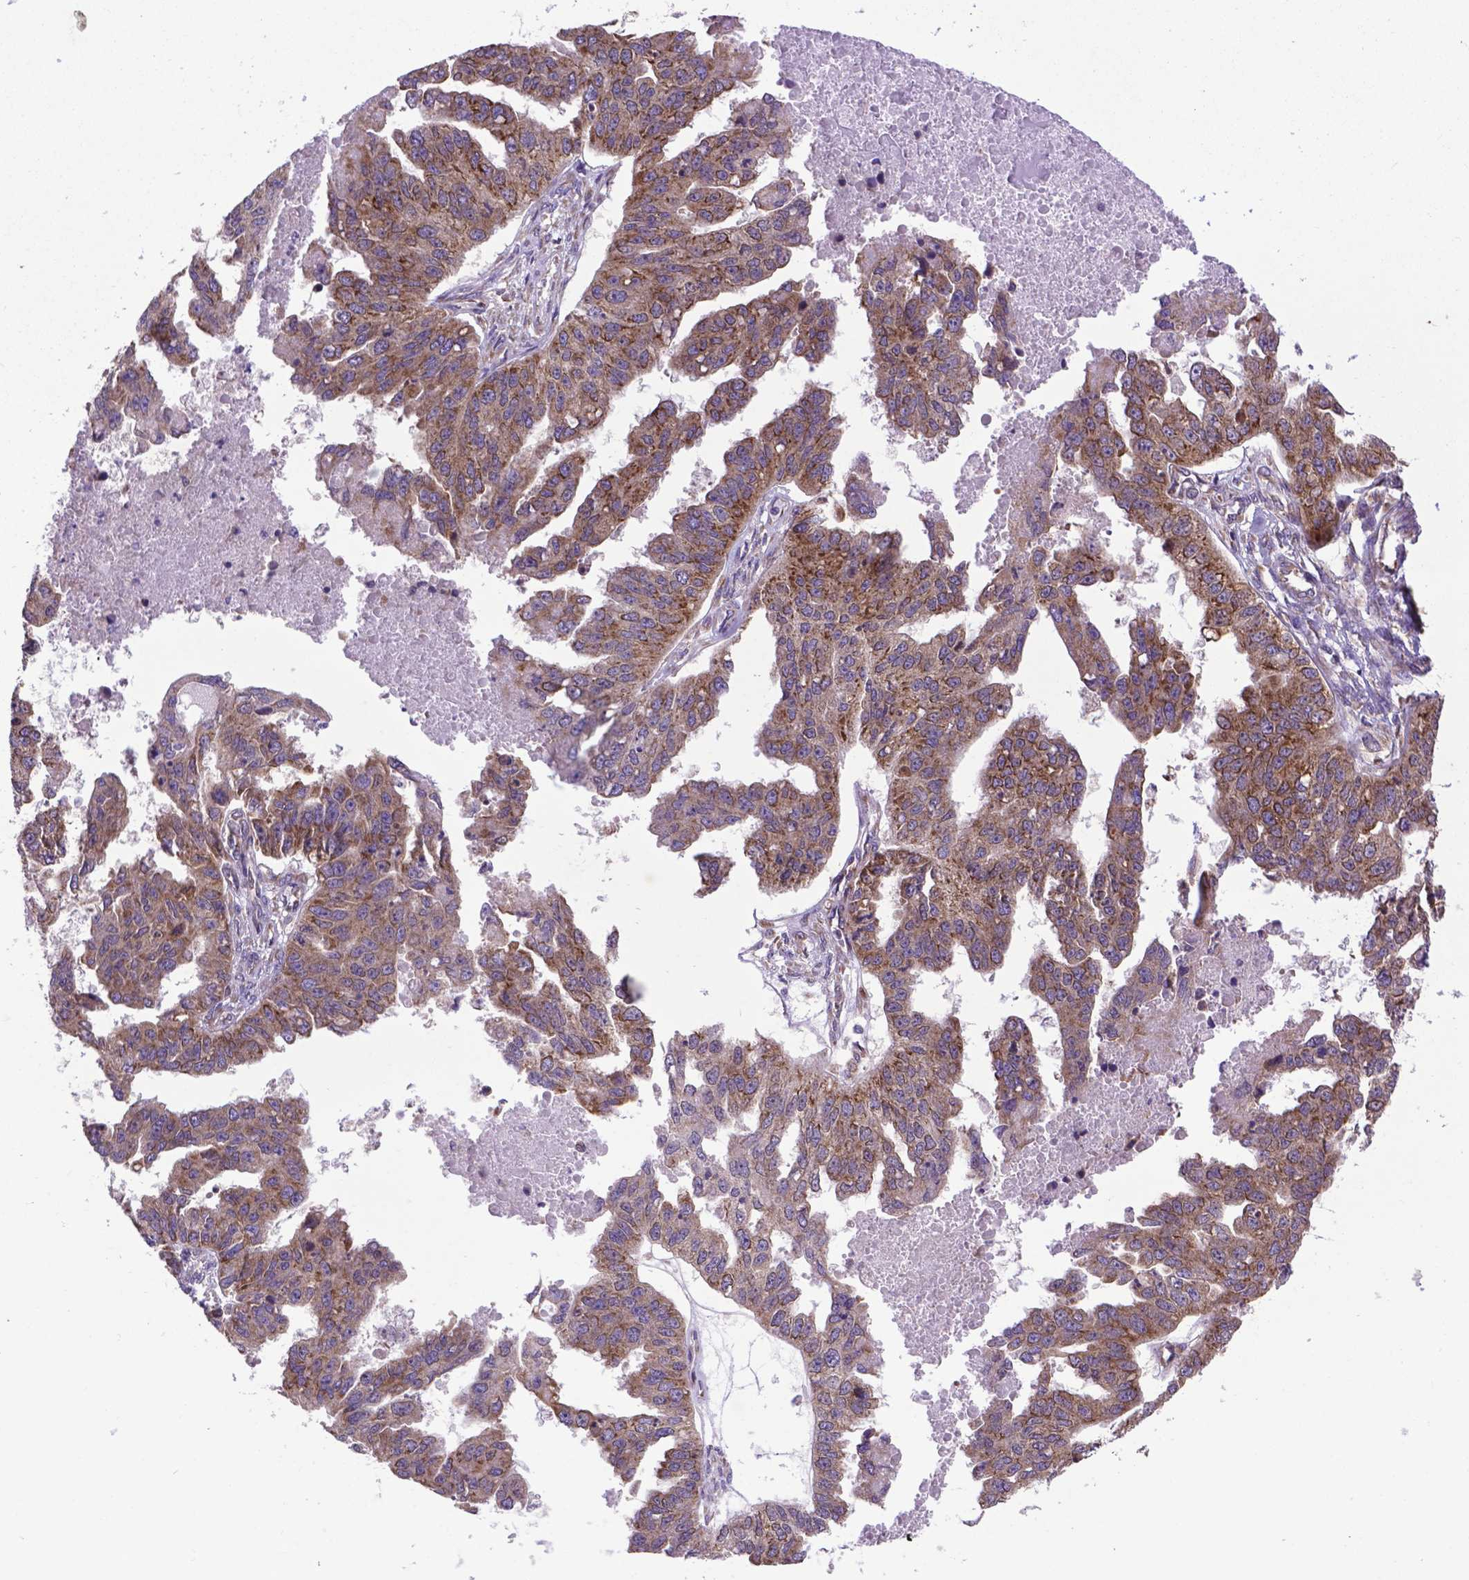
{"staining": {"intensity": "moderate", "quantity": ">75%", "location": "cytoplasmic/membranous"}, "tissue": "ovarian cancer", "cell_type": "Tumor cells", "image_type": "cancer", "snomed": [{"axis": "morphology", "description": "Cystadenocarcinoma, serous, NOS"}, {"axis": "topography", "description": "Ovary"}], "caption": "This is a micrograph of IHC staining of ovarian cancer (serous cystadenocarcinoma), which shows moderate expression in the cytoplasmic/membranous of tumor cells.", "gene": "WDR83OS", "patient": {"sex": "female", "age": 58}}